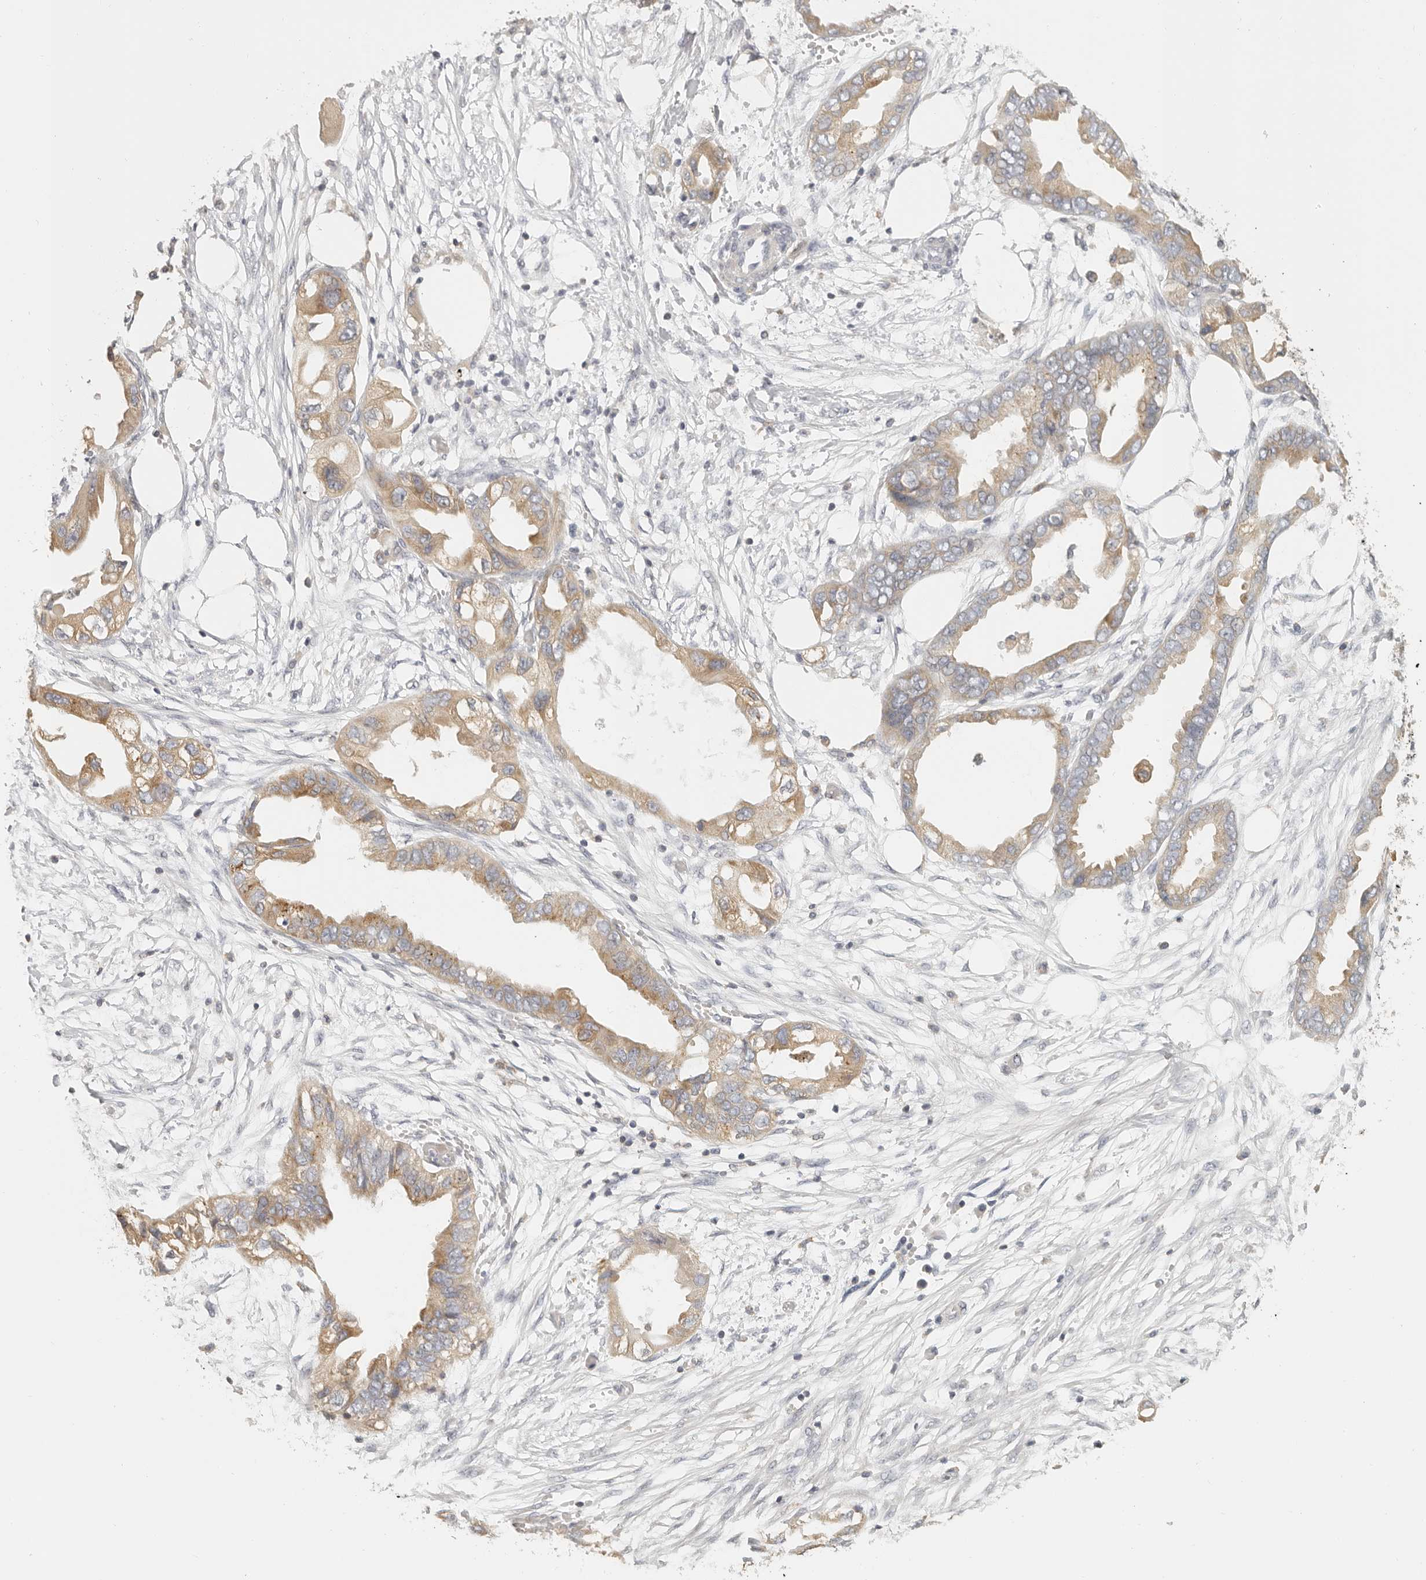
{"staining": {"intensity": "moderate", "quantity": ">75%", "location": "cytoplasmic/membranous"}, "tissue": "endometrial cancer", "cell_type": "Tumor cells", "image_type": "cancer", "snomed": [{"axis": "morphology", "description": "Adenocarcinoma, NOS"}, {"axis": "morphology", "description": "Adenocarcinoma, metastatic, NOS"}, {"axis": "topography", "description": "Adipose tissue"}, {"axis": "topography", "description": "Endometrium"}], "caption": "An image showing moderate cytoplasmic/membranous expression in about >75% of tumor cells in endometrial cancer, as visualized by brown immunohistochemical staining.", "gene": "ANXA9", "patient": {"sex": "female", "age": 67}}